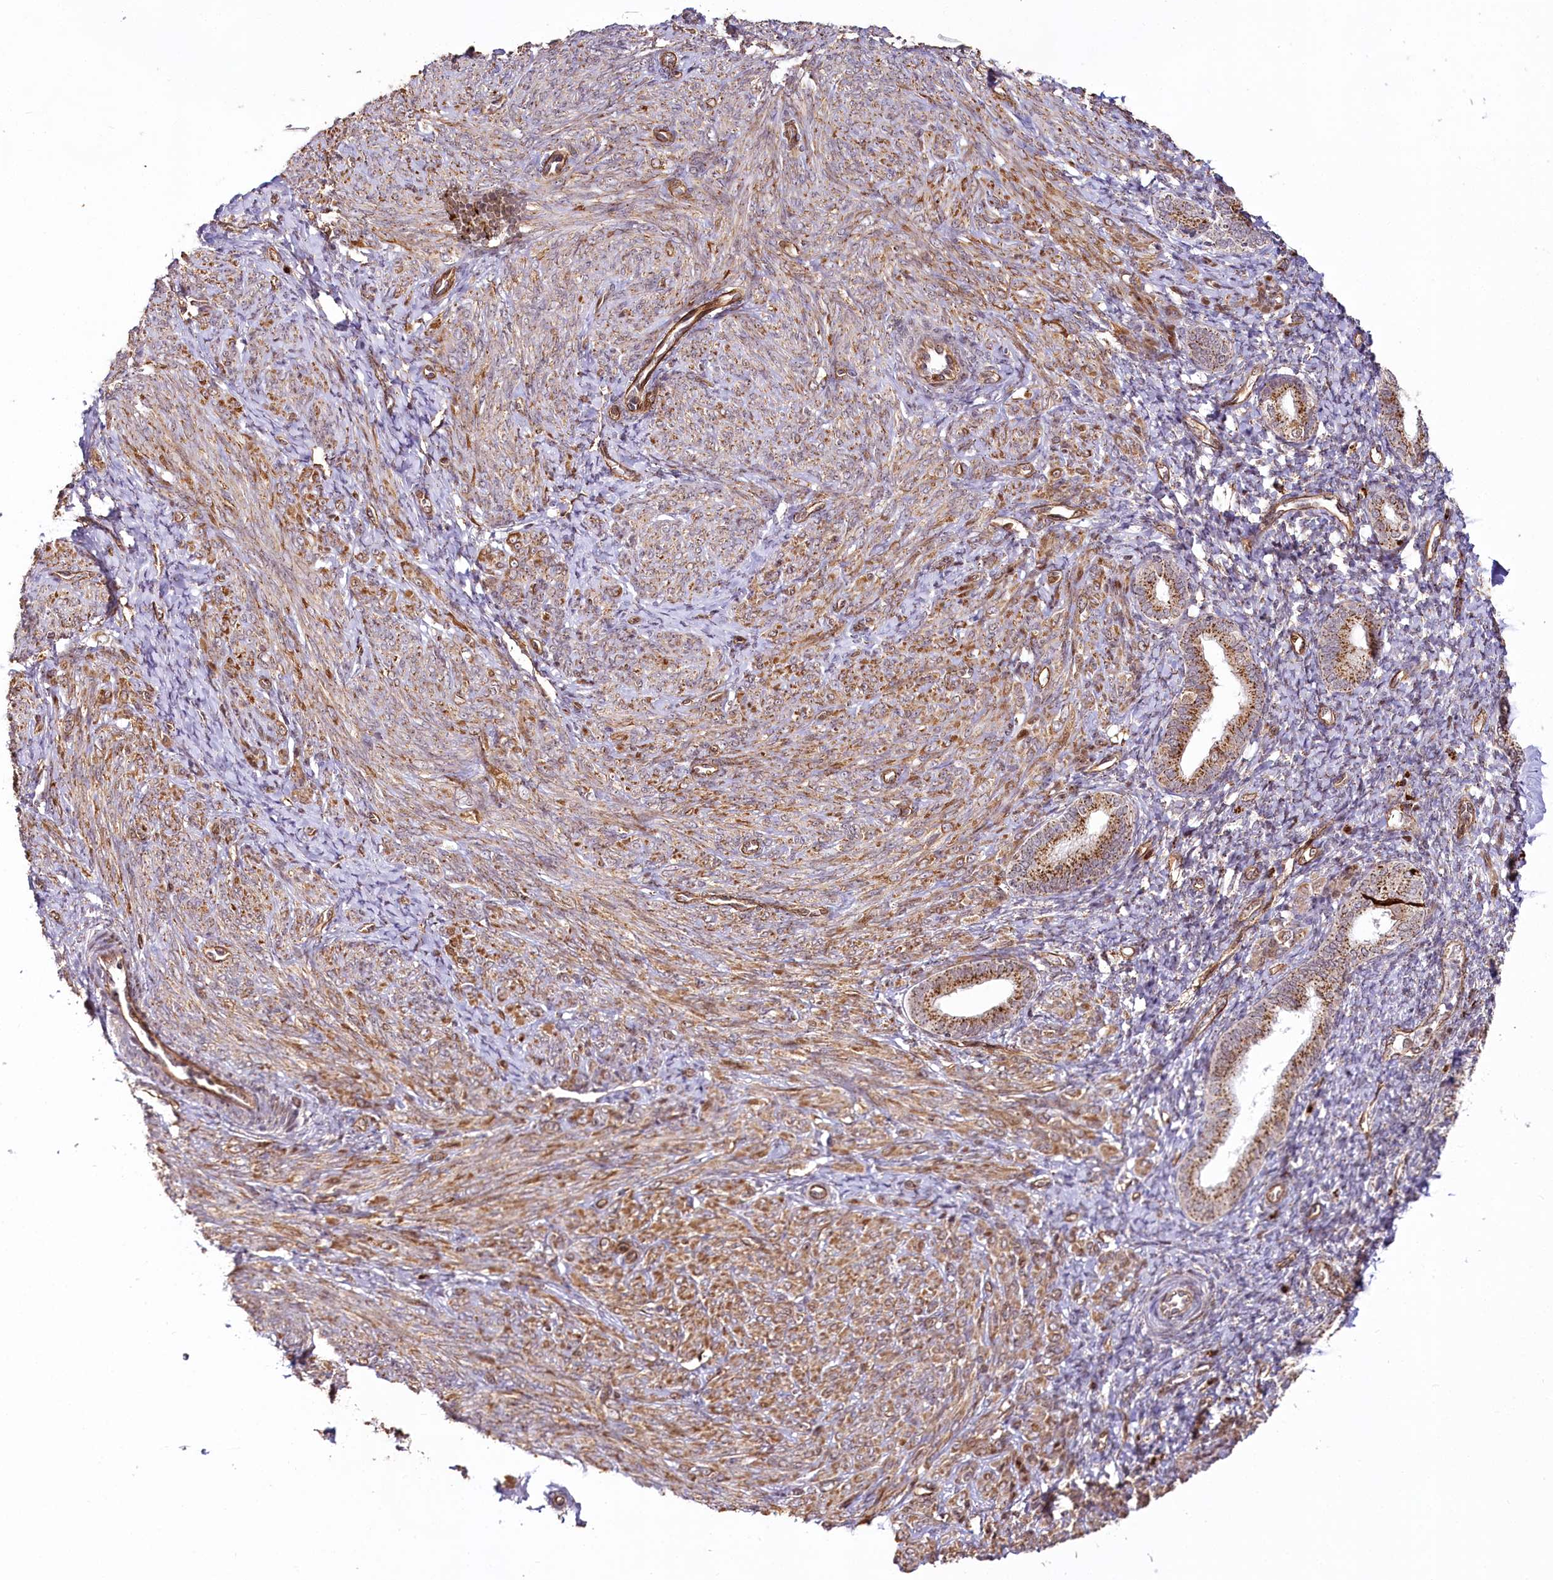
{"staining": {"intensity": "negative", "quantity": "none", "location": "none"}, "tissue": "endometrium", "cell_type": "Cells in endometrial stroma", "image_type": "normal", "snomed": [{"axis": "morphology", "description": "Normal tissue, NOS"}, {"axis": "topography", "description": "Endometrium"}], "caption": "Benign endometrium was stained to show a protein in brown. There is no significant positivity in cells in endometrial stroma. The staining was performed using DAB (3,3'-diaminobenzidine) to visualize the protein expression in brown, while the nuclei were stained in blue with hematoxylin (Magnification: 20x).", "gene": "COPG1", "patient": {"sex": "female", "age": 72}}